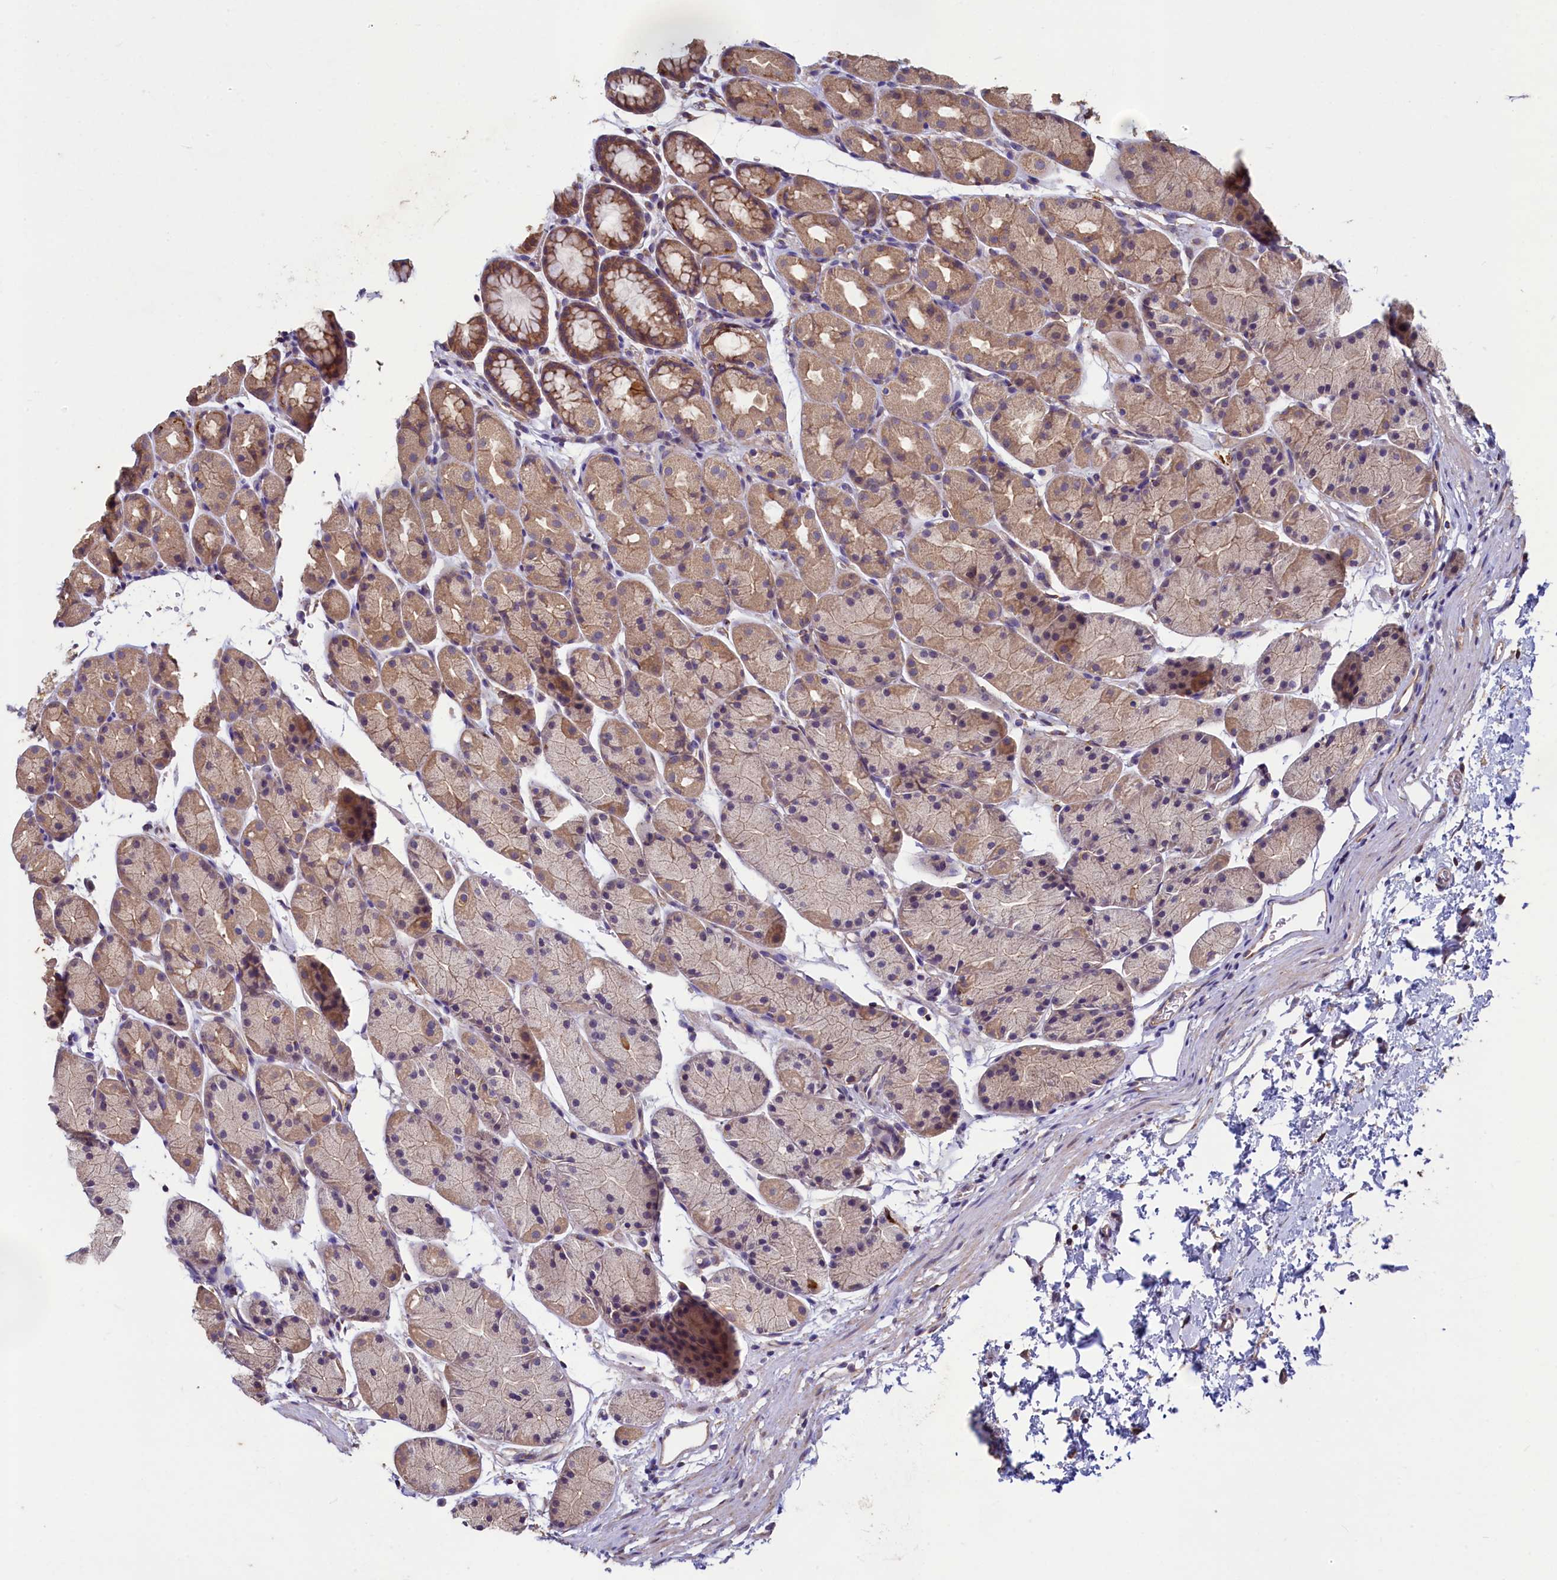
{"staining": {"intensity": "moderate", "quantity": "25%-75%", "location": "cytoplasmic/membranous"}, "tissue": "stomach", "cell_type": "Glandular cells", "image_type": "normal", "snomed": [{"axis": "morphology", "description": "Normal tissue, NOS"}, {"axis": "topography", "description": "Stomach, upper"}, {"axis": "topography", "description": "Stomach"}], "caption": "Protein staining of unremarkable stomach exhibits moderate cytoplasmic/membranous expression in approximately 25%-75% of glandular cells.", "gene": "SPATA2L", "patient": {"sex": "male", "age": 47}}